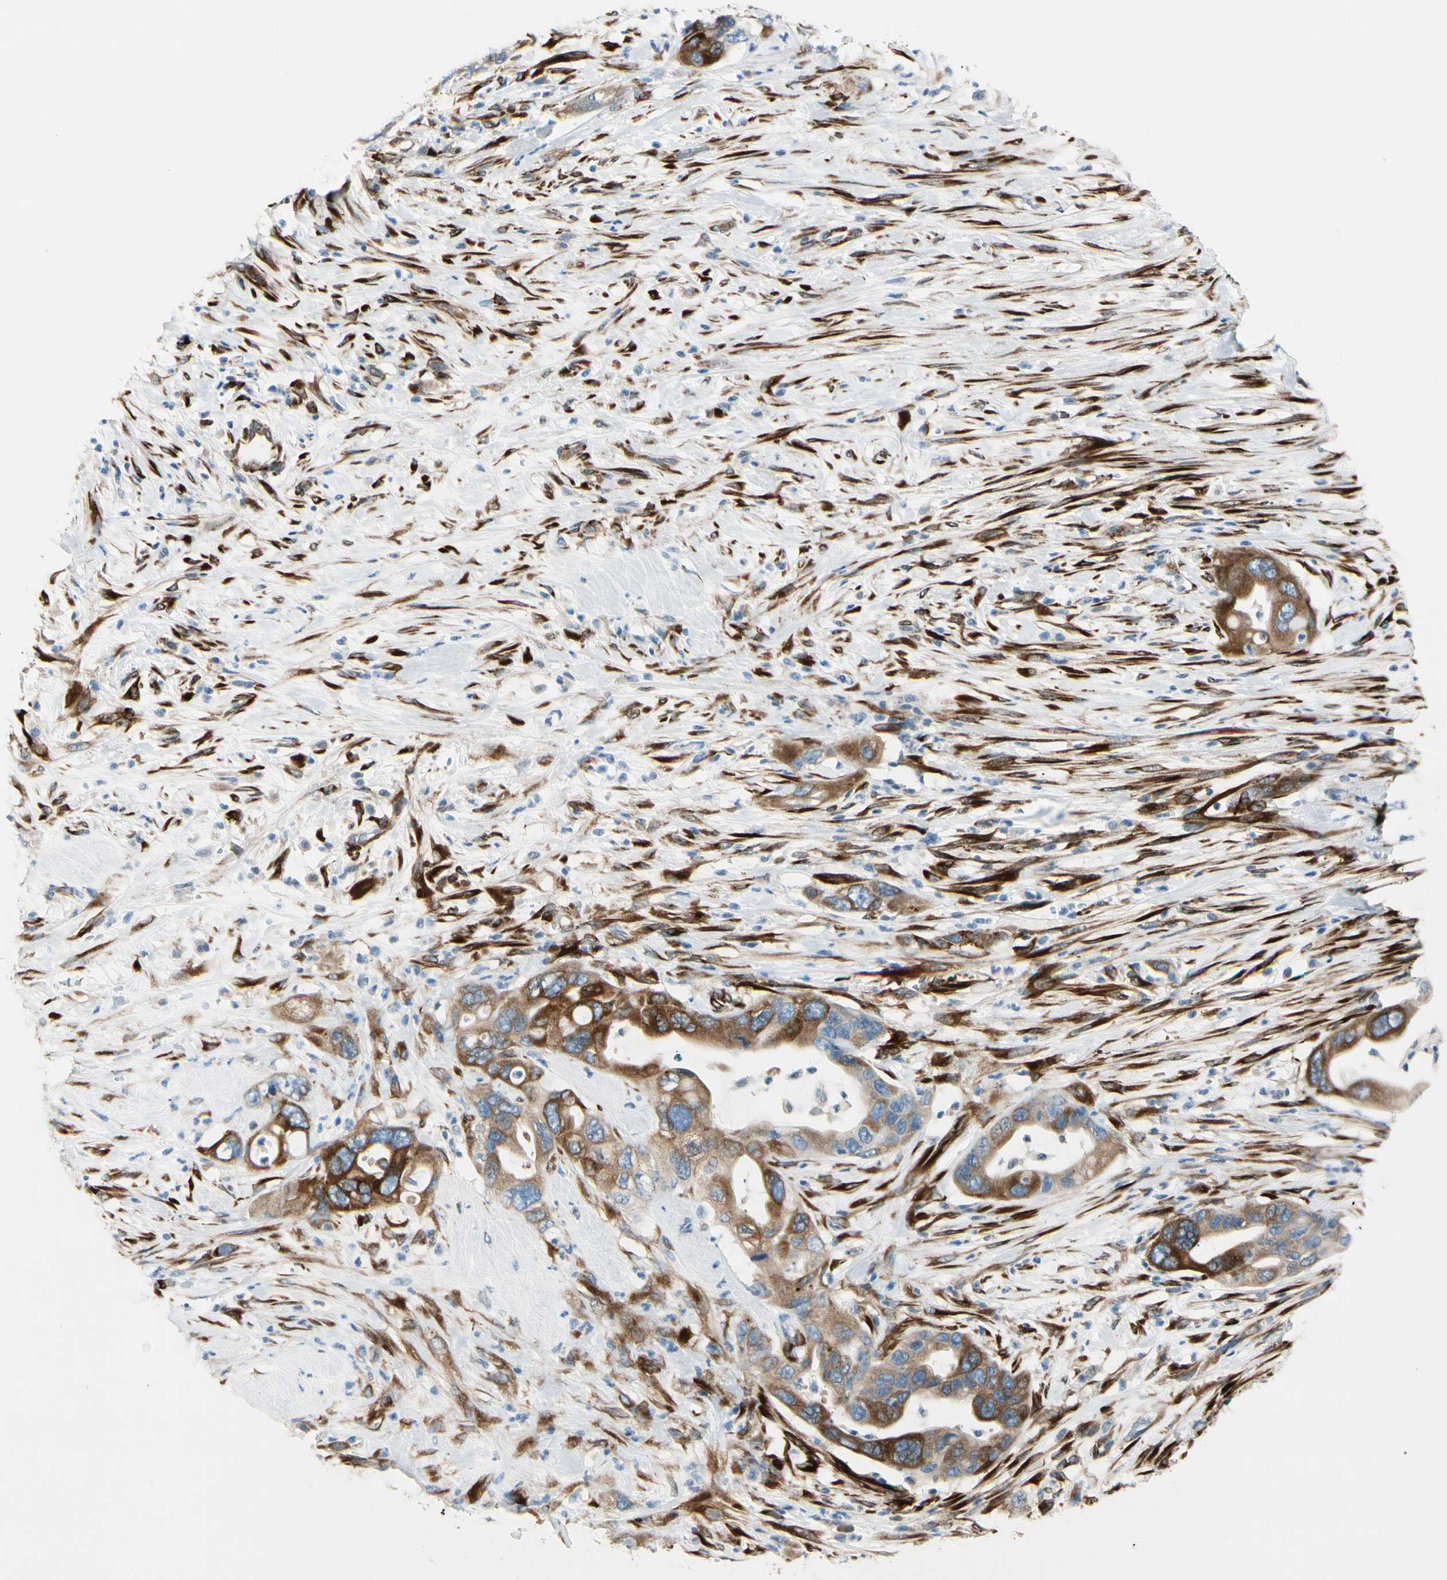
{"staining": {"intensity": "moderate", "quantity": ">75%", "location": "cytoplasmic/membranous"}, "tissue": "pancreatic cancer", "cell_type": "Tumor cells", "image_type": "cancer", "snomed": [{"axis": "morphology", "description": "Adenocarcinoma, NOS"}, {"axis": "topography", "description": "Pancreas"}], "caption": "The immunohistochemical stain shows moderate cytoplasmic/membranous staining in tumor cells of pancreatic adenocarcinoma tissue.", "gene": "FKBP7", "patient": {"sex": "female", "age": 71}}